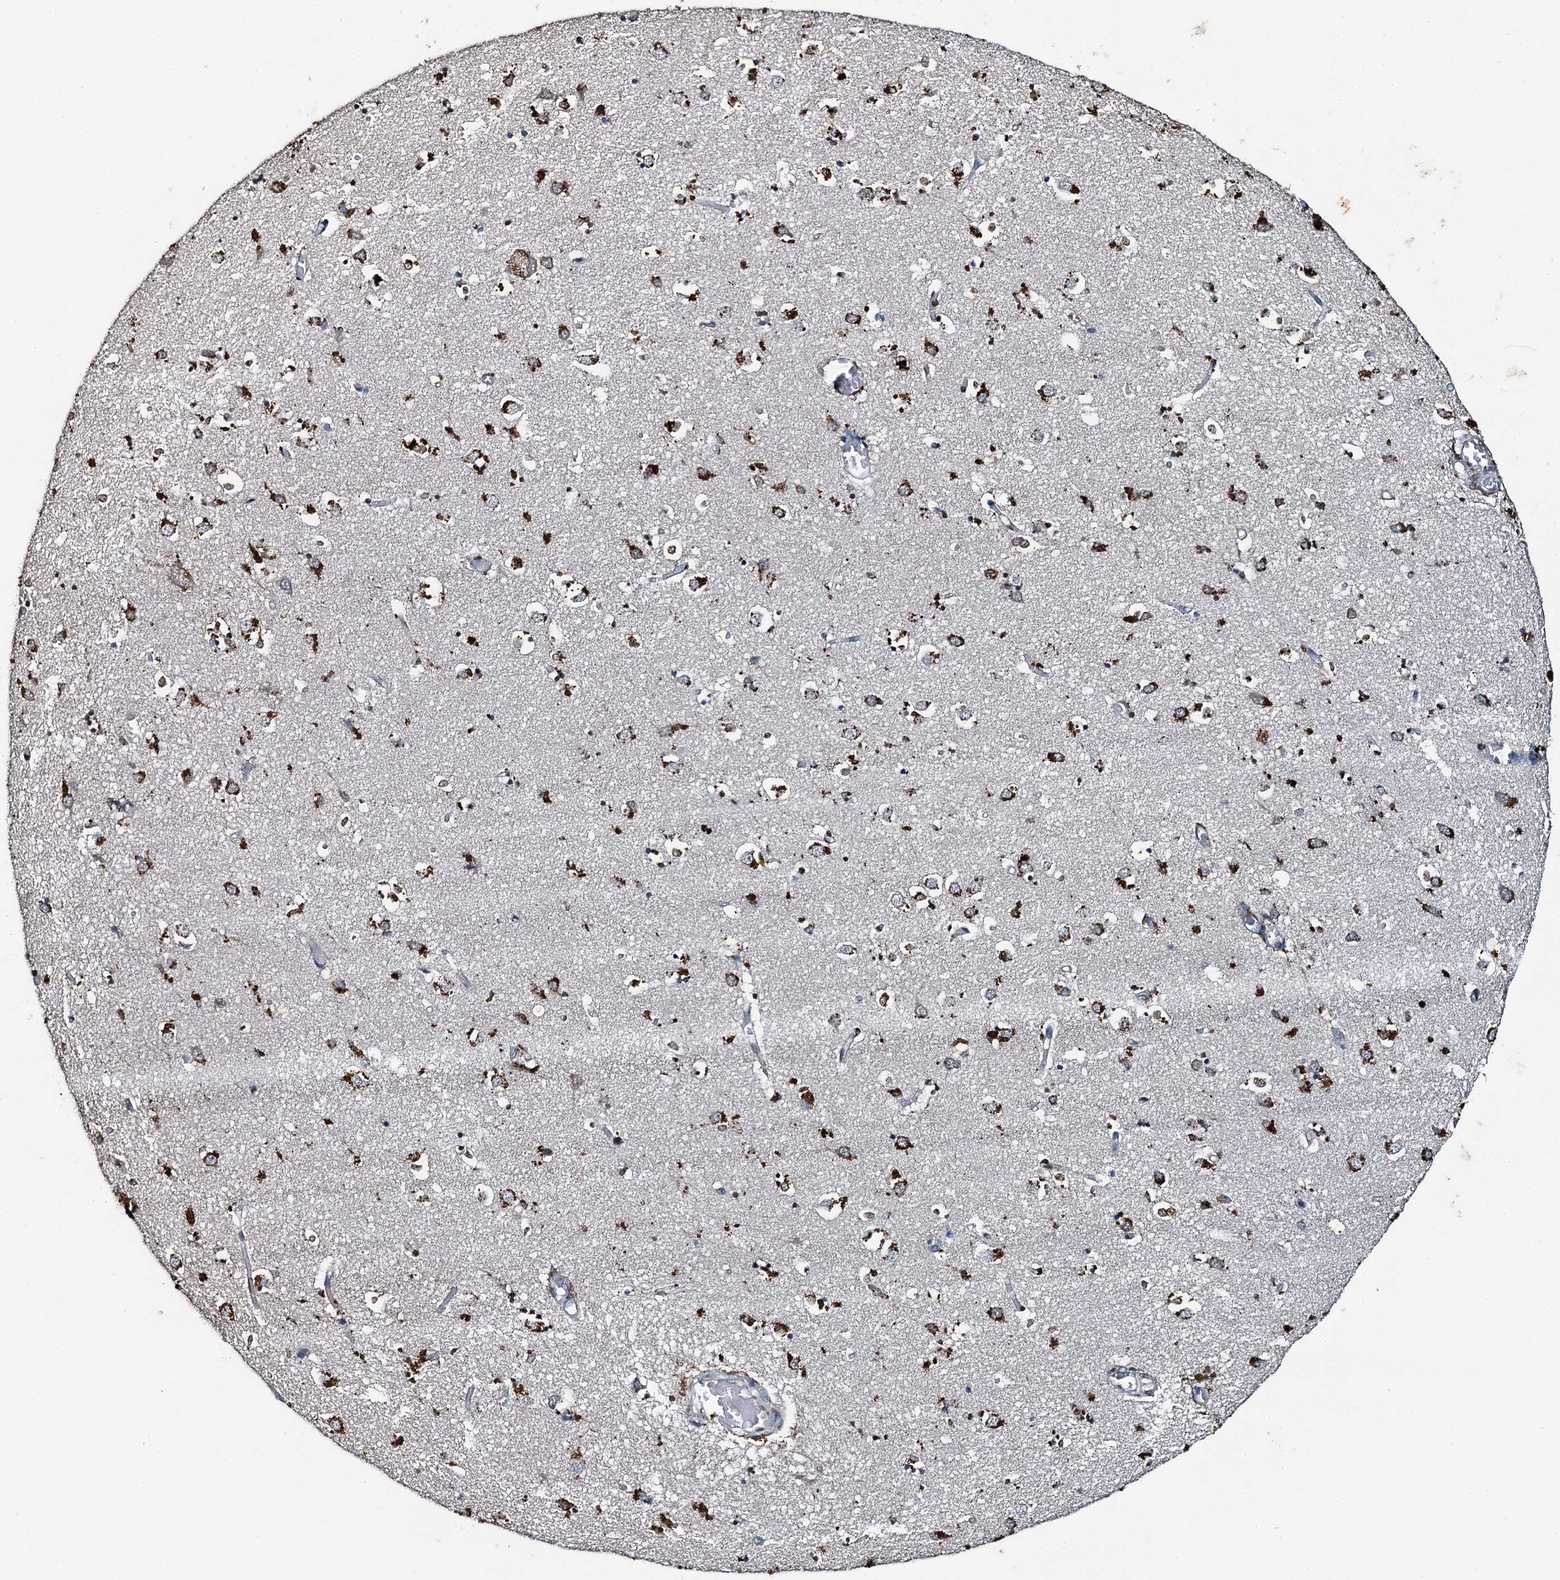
{"staining": {"intensity": "strong", "quantity": "25%-75%", "location": "cytoplasmic/membranous"}, "tissue": "caudate", "cell_type": "Glial cells", "image_type": "normal", "snomed": [{"axis": "morphology", "description": "Normal tissue, NOS"}, {"axis": "topography", "description": "Lateral ventricle wall"}], "caption": "High-magnification brightfield microscopy of unremarkable caudate stained with DAB (3,3'-diaminobenzidine) (brown) and counterstained with hematoxylin (blue). glial cells exhibit strong cytoplasmic/membranous expression is appreciated in approximately25%-75% of cells. (brown staining indicates protein expression, while blue staining denotes nuclei).", "gene": "TCTN1", "patient": {"sex": "male", "age": 70}}